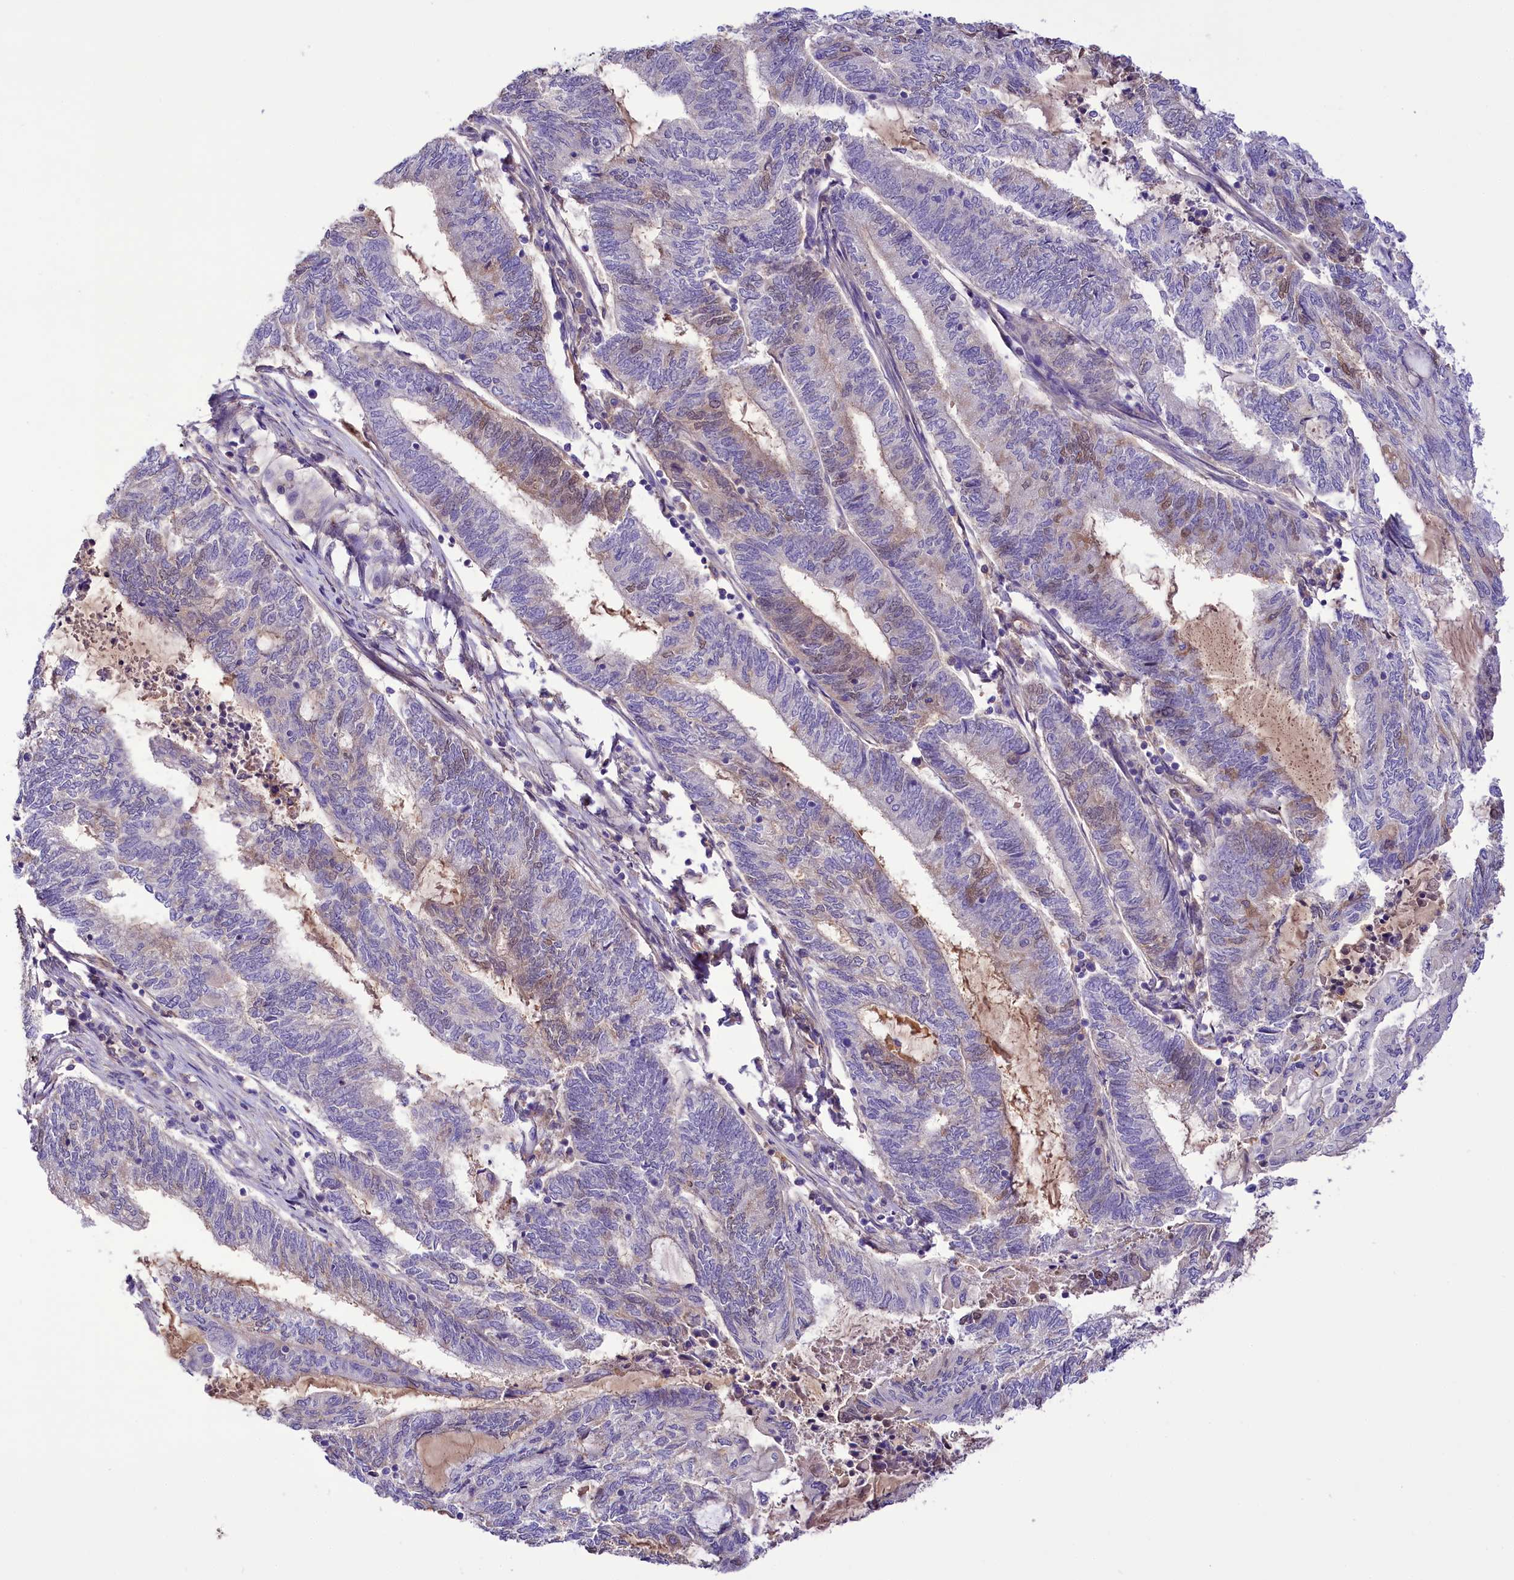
{"staining": {"intensity": "weak", "quantity": "<25%", "location": "cytoplasmic/membranous,nuclear"}, "tissue": "endometrial cancer", "cell_type": "Tumor cells", "image_type": "cancer", "snomed": [{"axis": "morphology", "description": "Adenocarcinoma, NOS"}, {"axis": "topography", "description": "Uterus"}, {"axis": "topography", "description": "Endometrium"}], "caption": "A high-resolution image shows IHC staining of endometrial adenocarcinoma, which exhibits no significant staining in tumor cells.", "gene": "PPP1R32", "patient": {"sex": "female", "age": 70}}